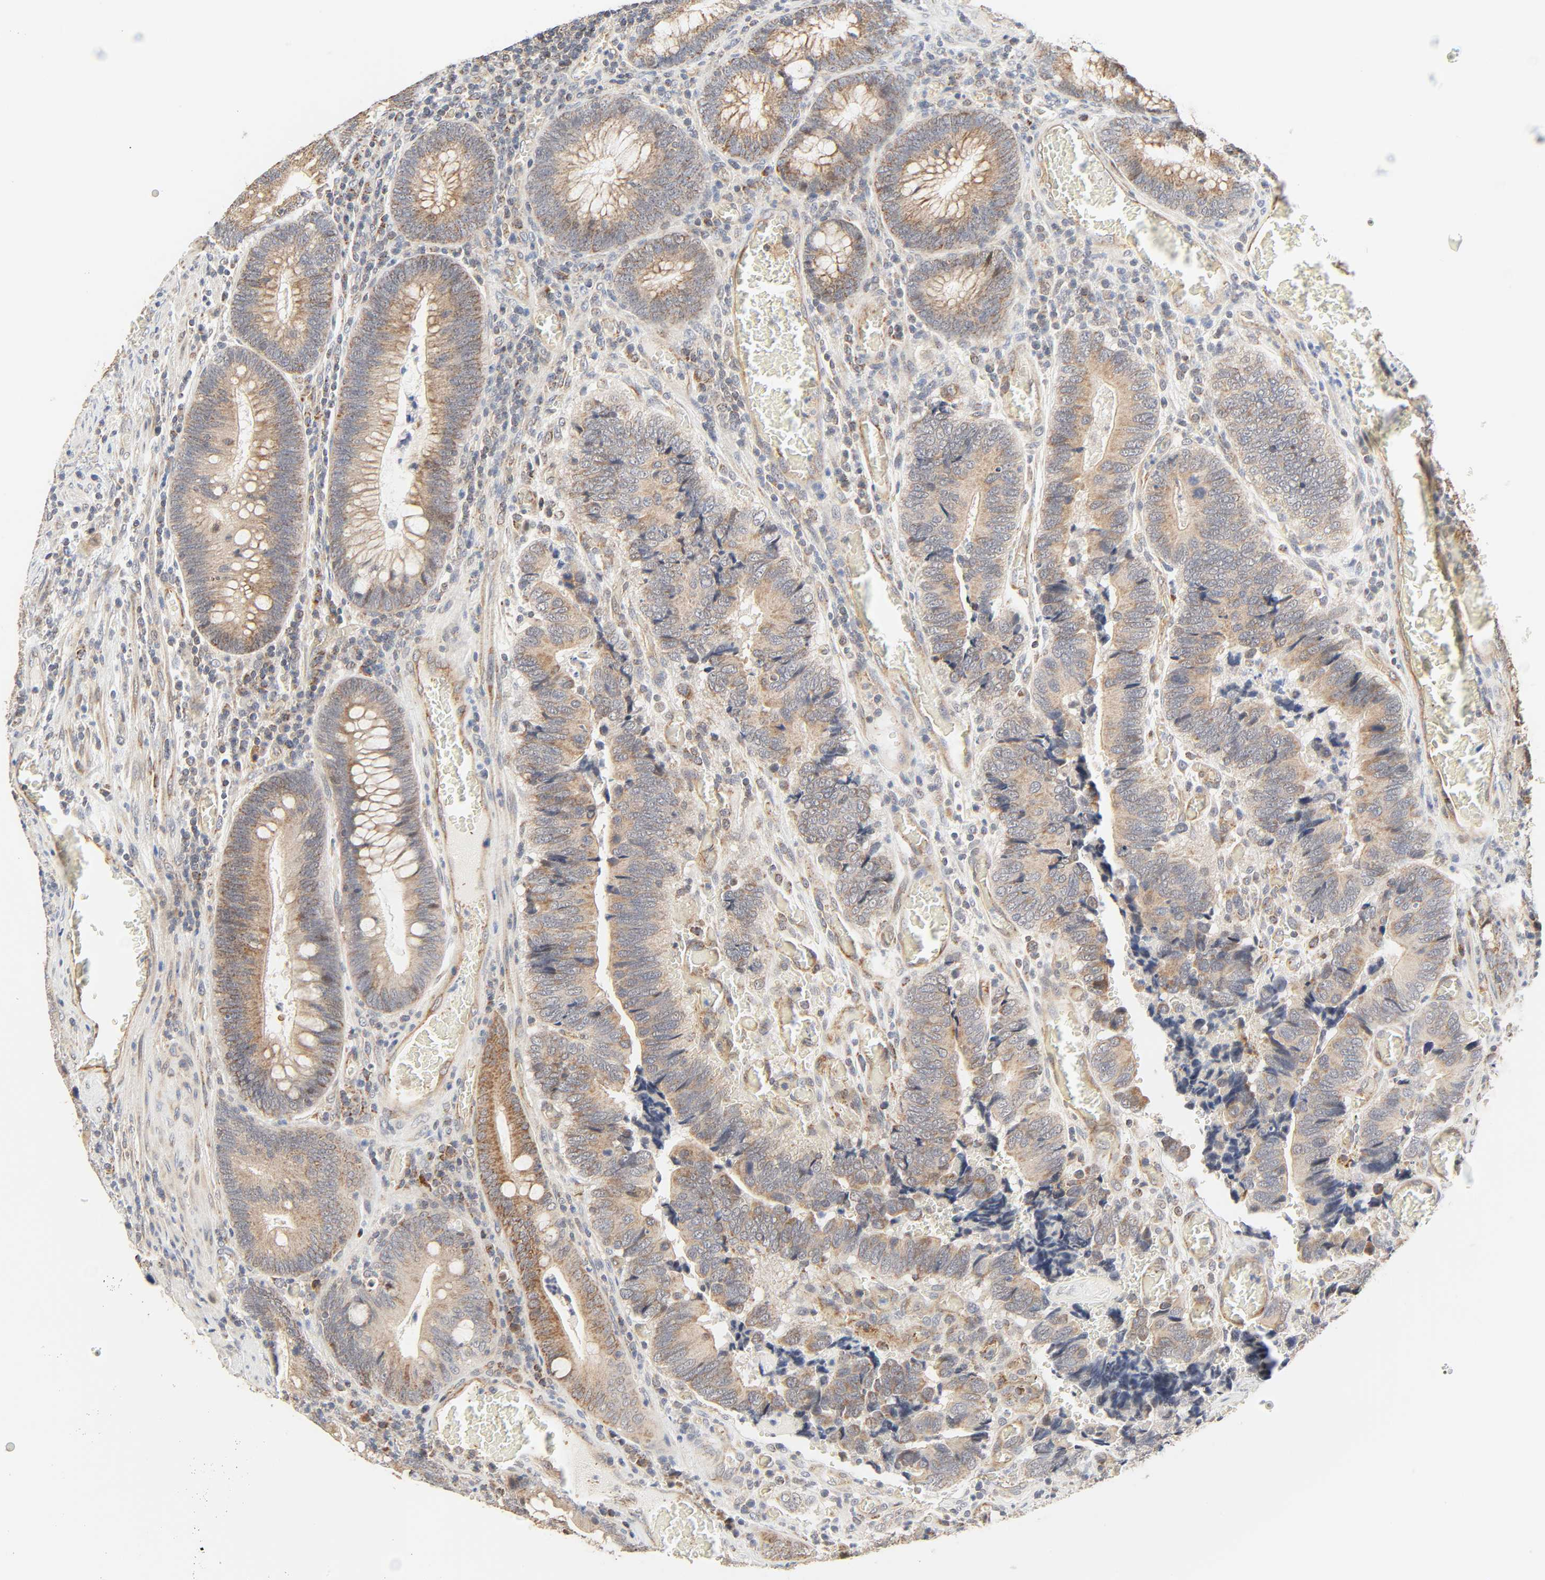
{"staining": {"intensity": "moderate", "quantity": ">75%", "location": "cytoplasmic/membranous"}, "tissue": "colorectal cancer", "cell_type": "Tumor cells", "image_type": "cancer", "snomed": [{"axis": "morphology", "description": "Adenocarcinoma, NOS"}, {"axis": "topography", "description": "Colon"}], "caption": "Adenocarcinoma (colorectal) stained with a protein marker shows moderate staining in tumor cells.", "gene": "ZMAT5", "patient": {"sex": "male", "age": 72}}